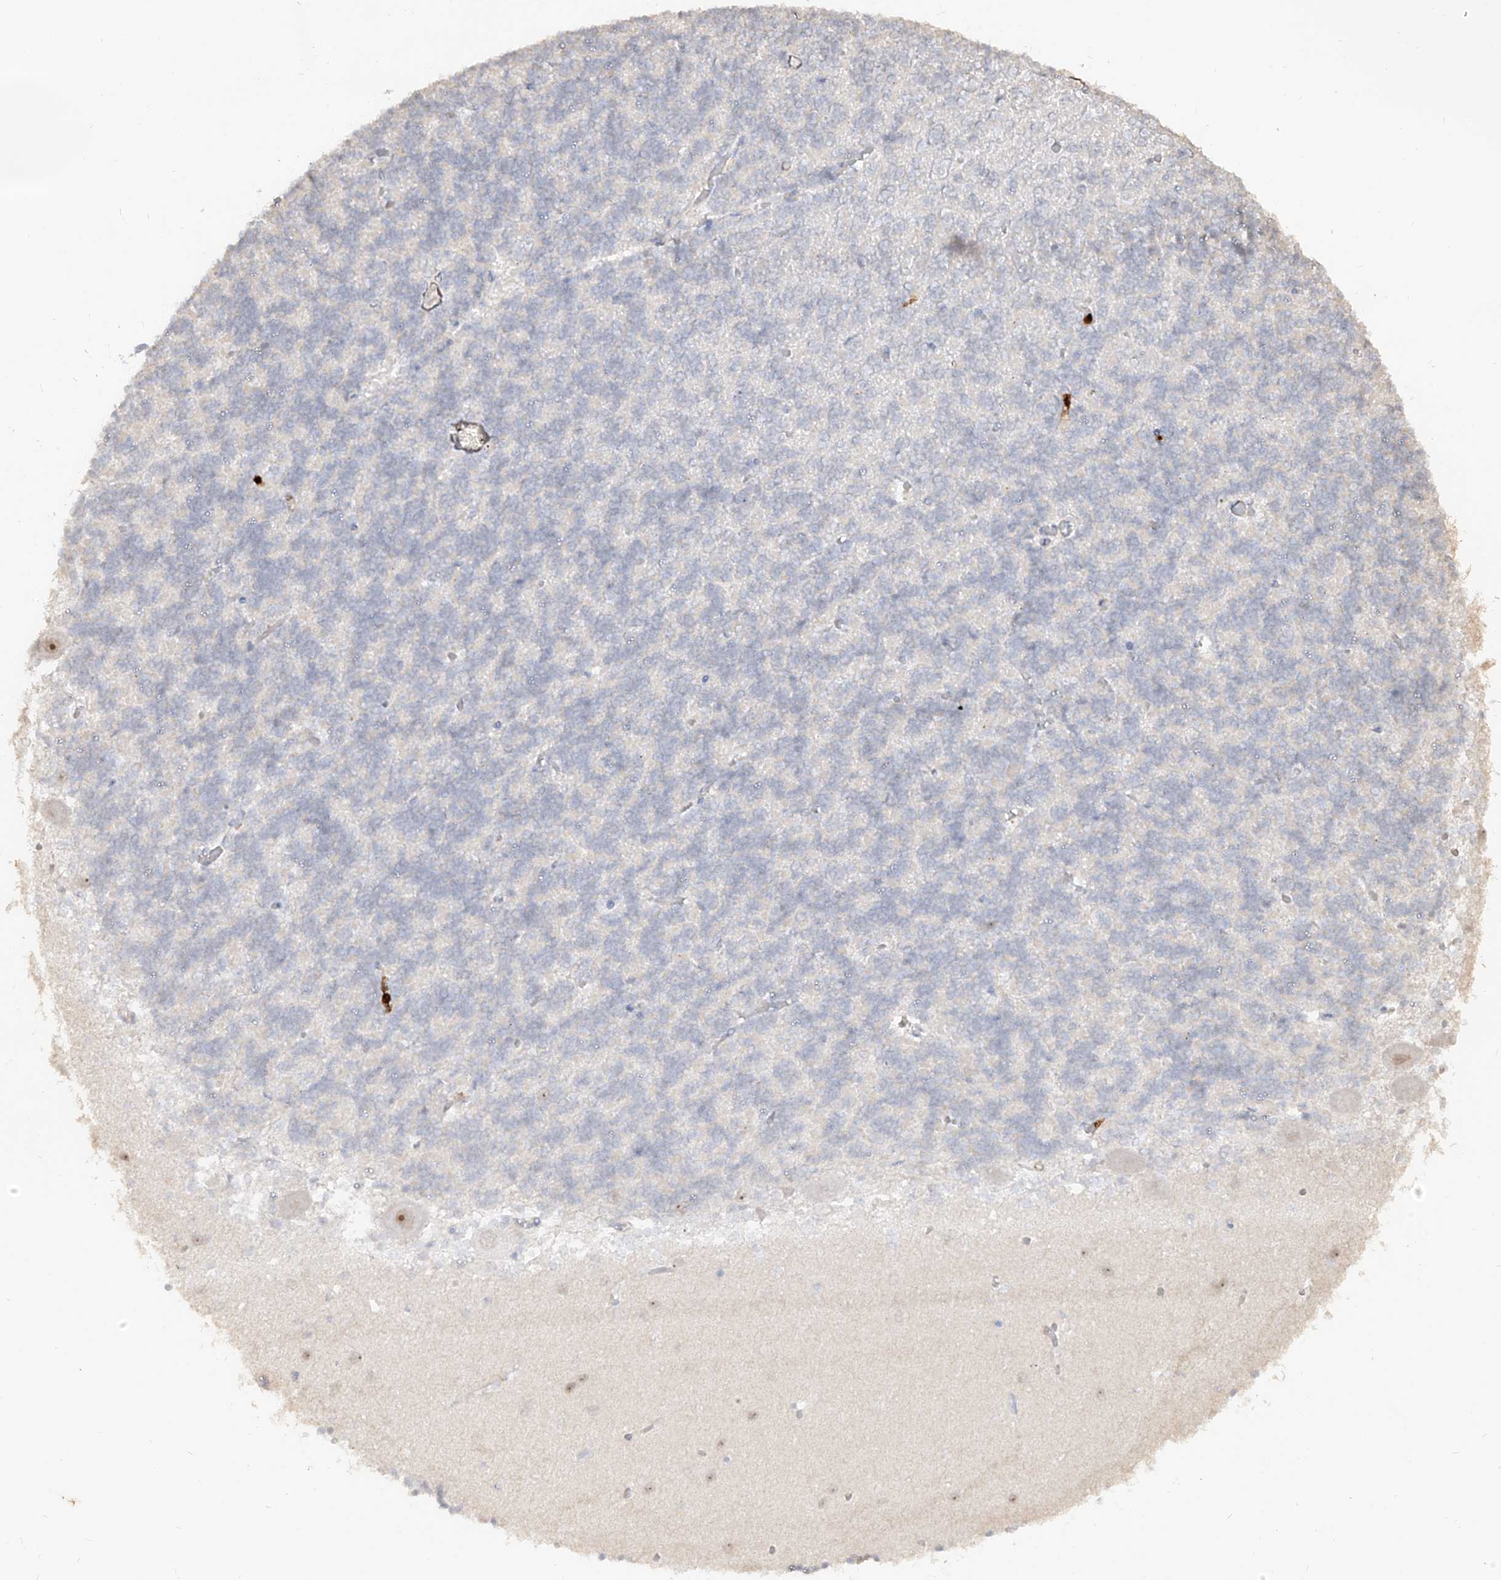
{"staining": {"intensity": "negative", "quantity": "none", "location": "none"}, "tissue": "cerebellum", "cell_type": "Cells in granular layer", "image_type": "normal", "snomed": [{"axis": "morphology", "description": "Normal tissue, NOS"}, {"axis": "topography", "description": "Cerebellum"}], "caption": "This histopathology image is of unremarkable cerebellum stained with immunohistochemistry to label a protein in brown with the nuclei are counter-stained blue. There is no positivity in cells in granular layer.", "gene": "ZNF227", "patient": {"sex": "male", "age": 37}}